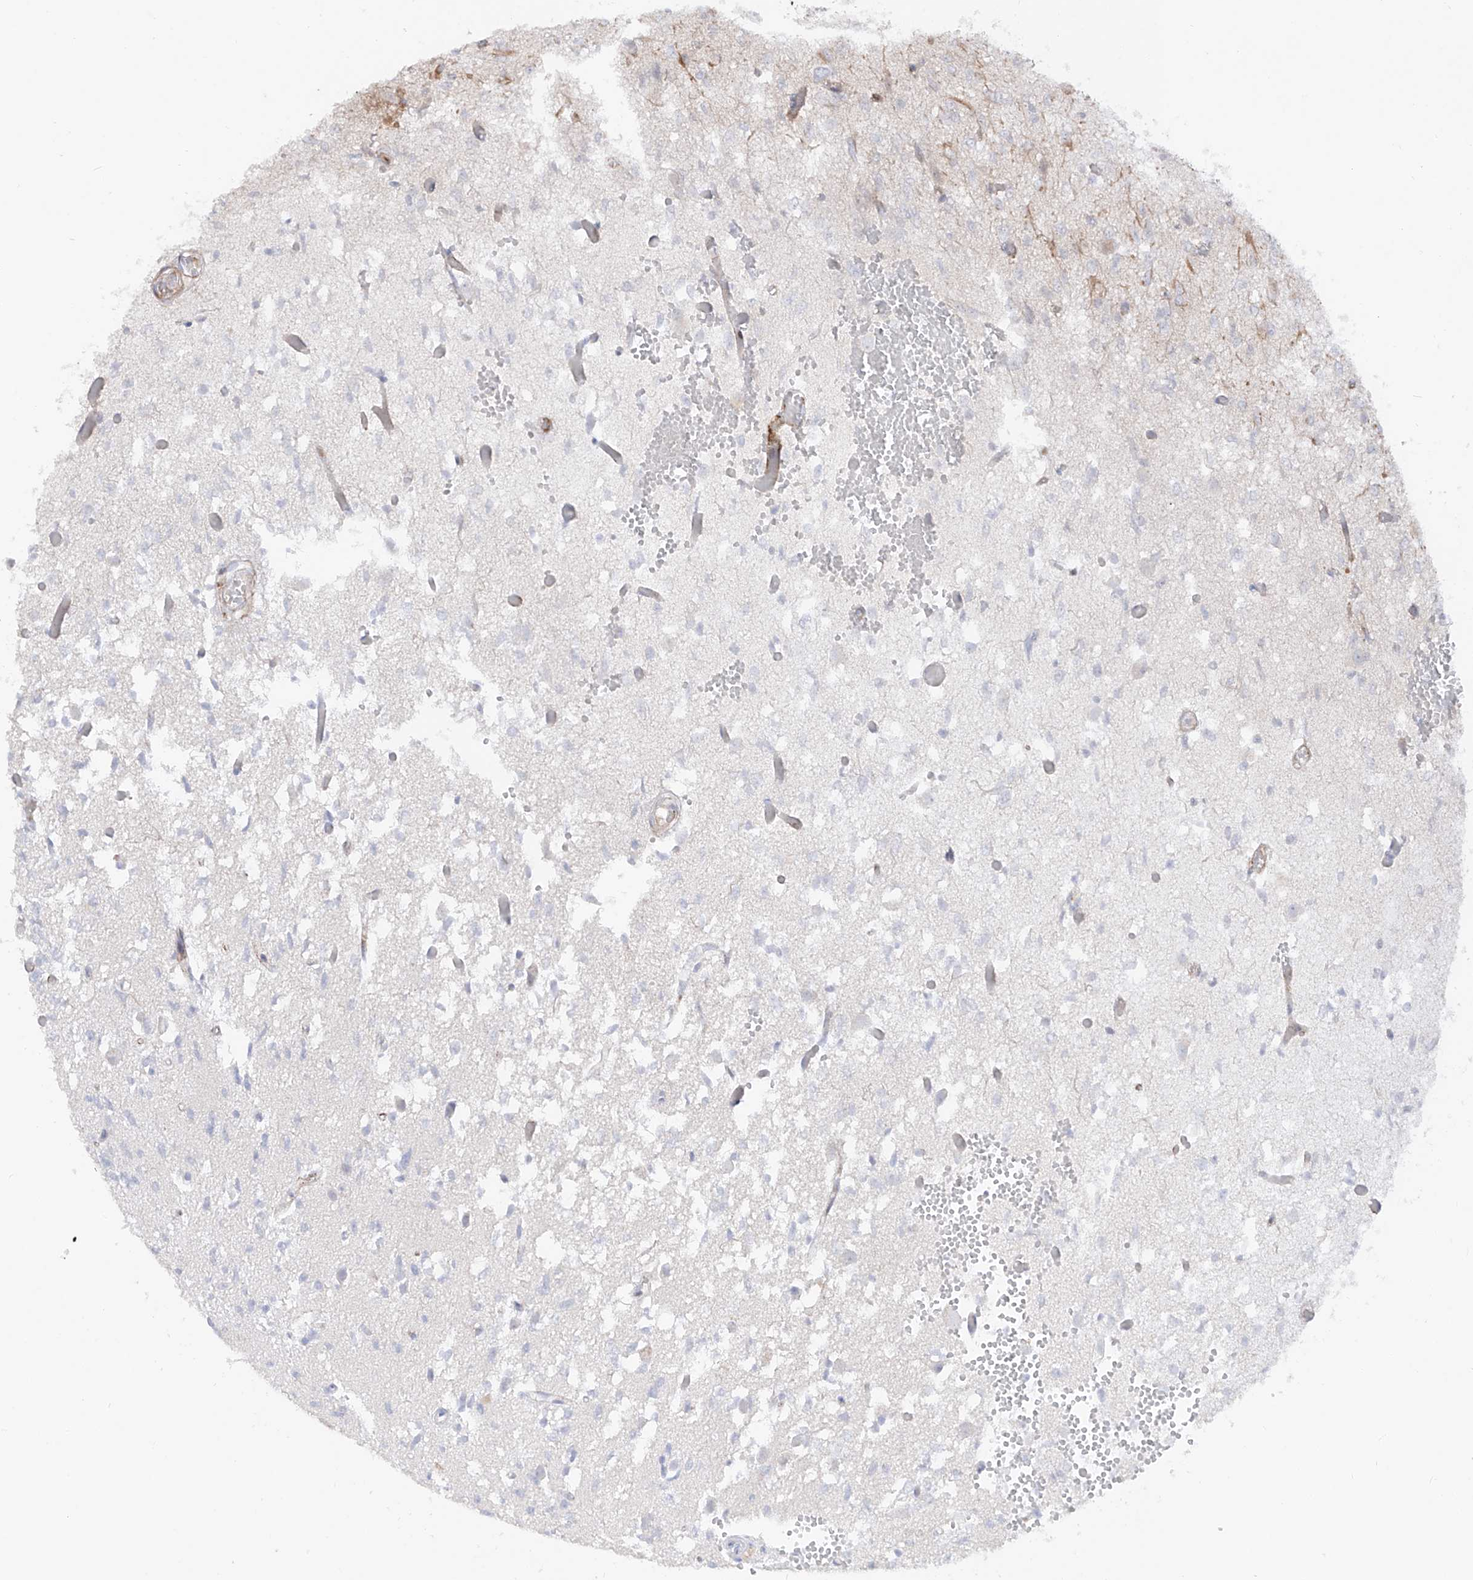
{"staining": {"intensity": "negative", "quantity": "none", "location": "none"}, "tissue": "glioma", "cell_type": "Tumor cells", "image_type": "cancer", "snomed": [{"axis": "morphology", "description": "Glioma, malignant, High grade"}, {"axis": "topography", "description": "Brain"}], "caption": "The immunohistochemistry micrograph has no significant expression in tumor cells of glioma tissue.", "gene": "ZNF180", "patient": {"sex": "female", "age": 59}}